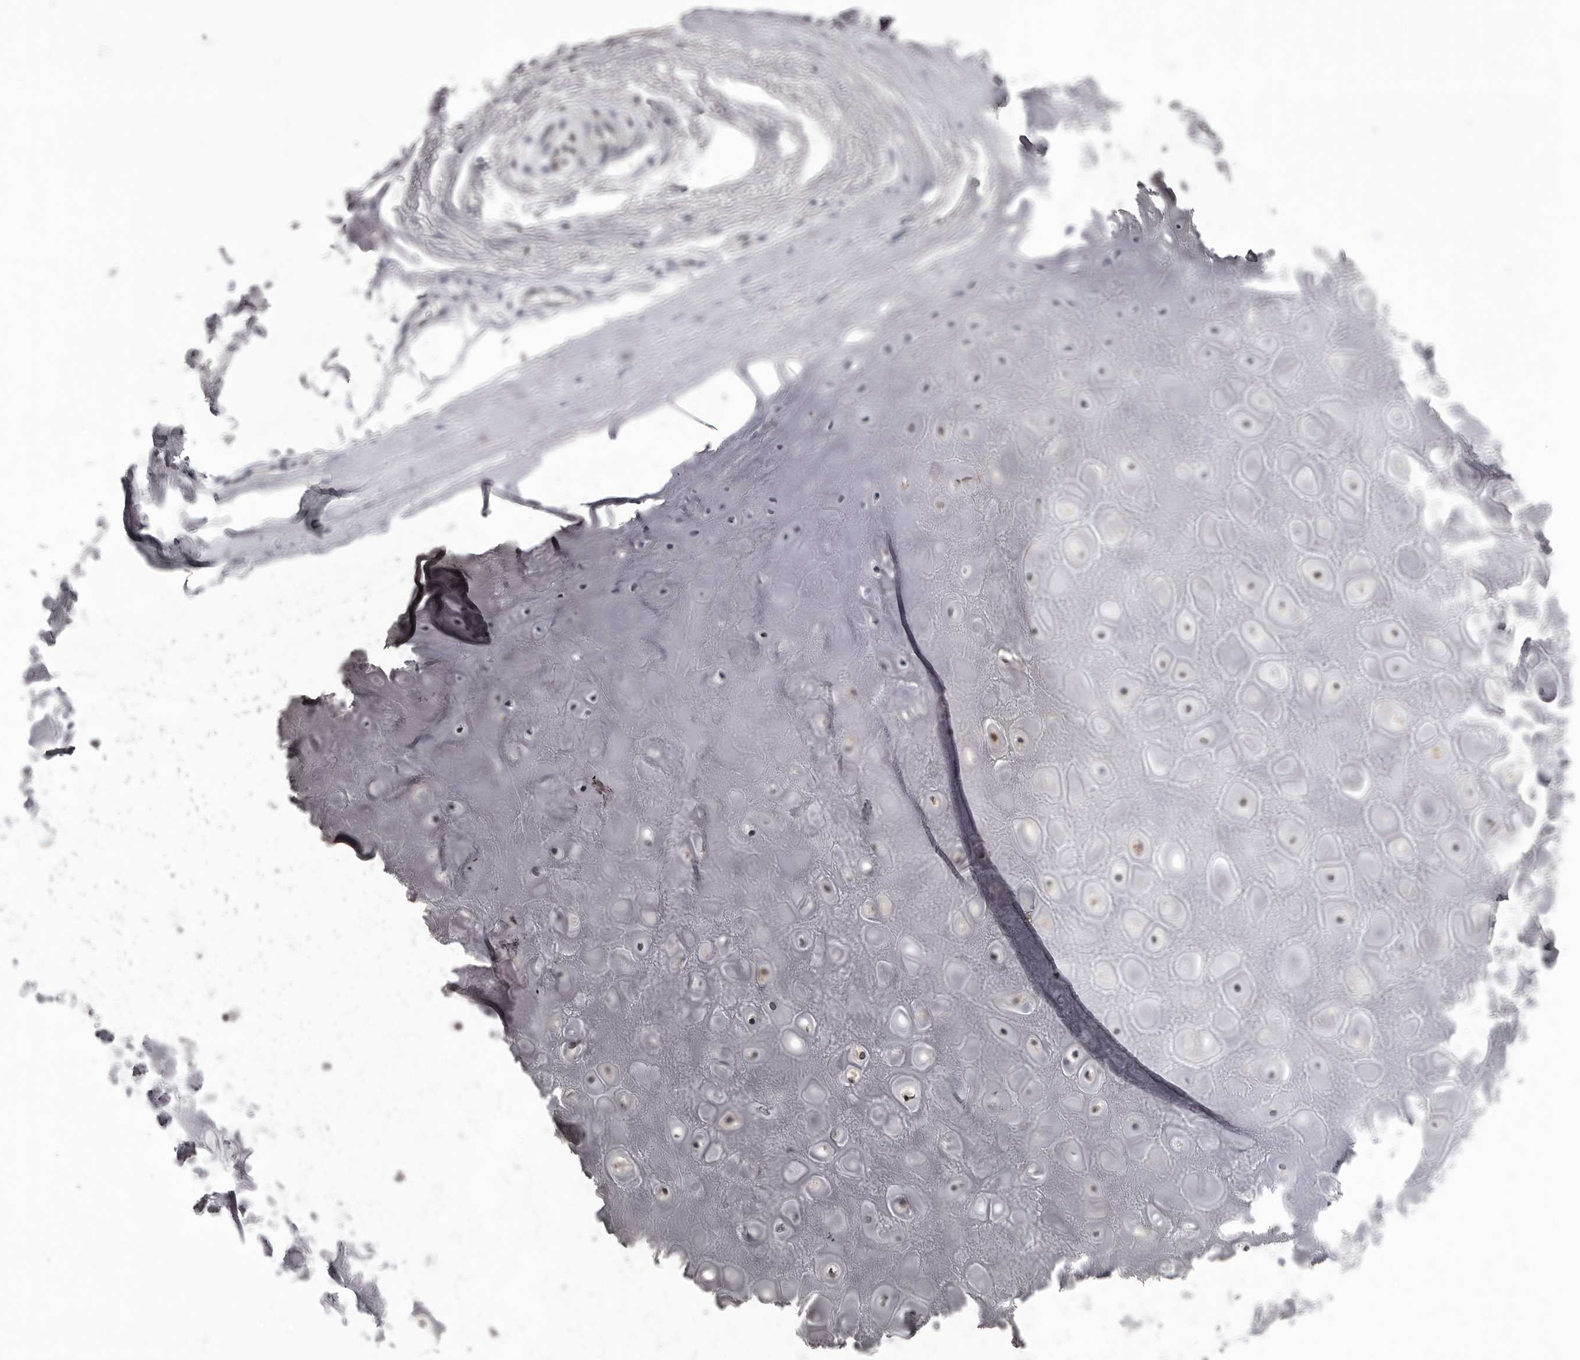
{"staining": {"intensity": "negative", "quantity": "none", "location": "none"}, "tissue": "adipose tissue", "cell_type": "Adipocytes", "image_type": "normal", "snomed": [{"axis": "morphology", "description": "Normal tissue, NOS"}, {"axis": "morphology", "description": "Basal cell carcinoma"}, {"axis": "topography", "description": "Skin"}], "caption": "DAB immunohistochemical staining of normal human adipose tissue exhibits no significant positivity in adipocytes. (Stains: DAB immunohistochemistry with hematoxylin counter stain, Microscopy: brightfield microscopy at high magnification).", "gene": "C1orf50", "patient": {"sex": "female", "age": 89}}